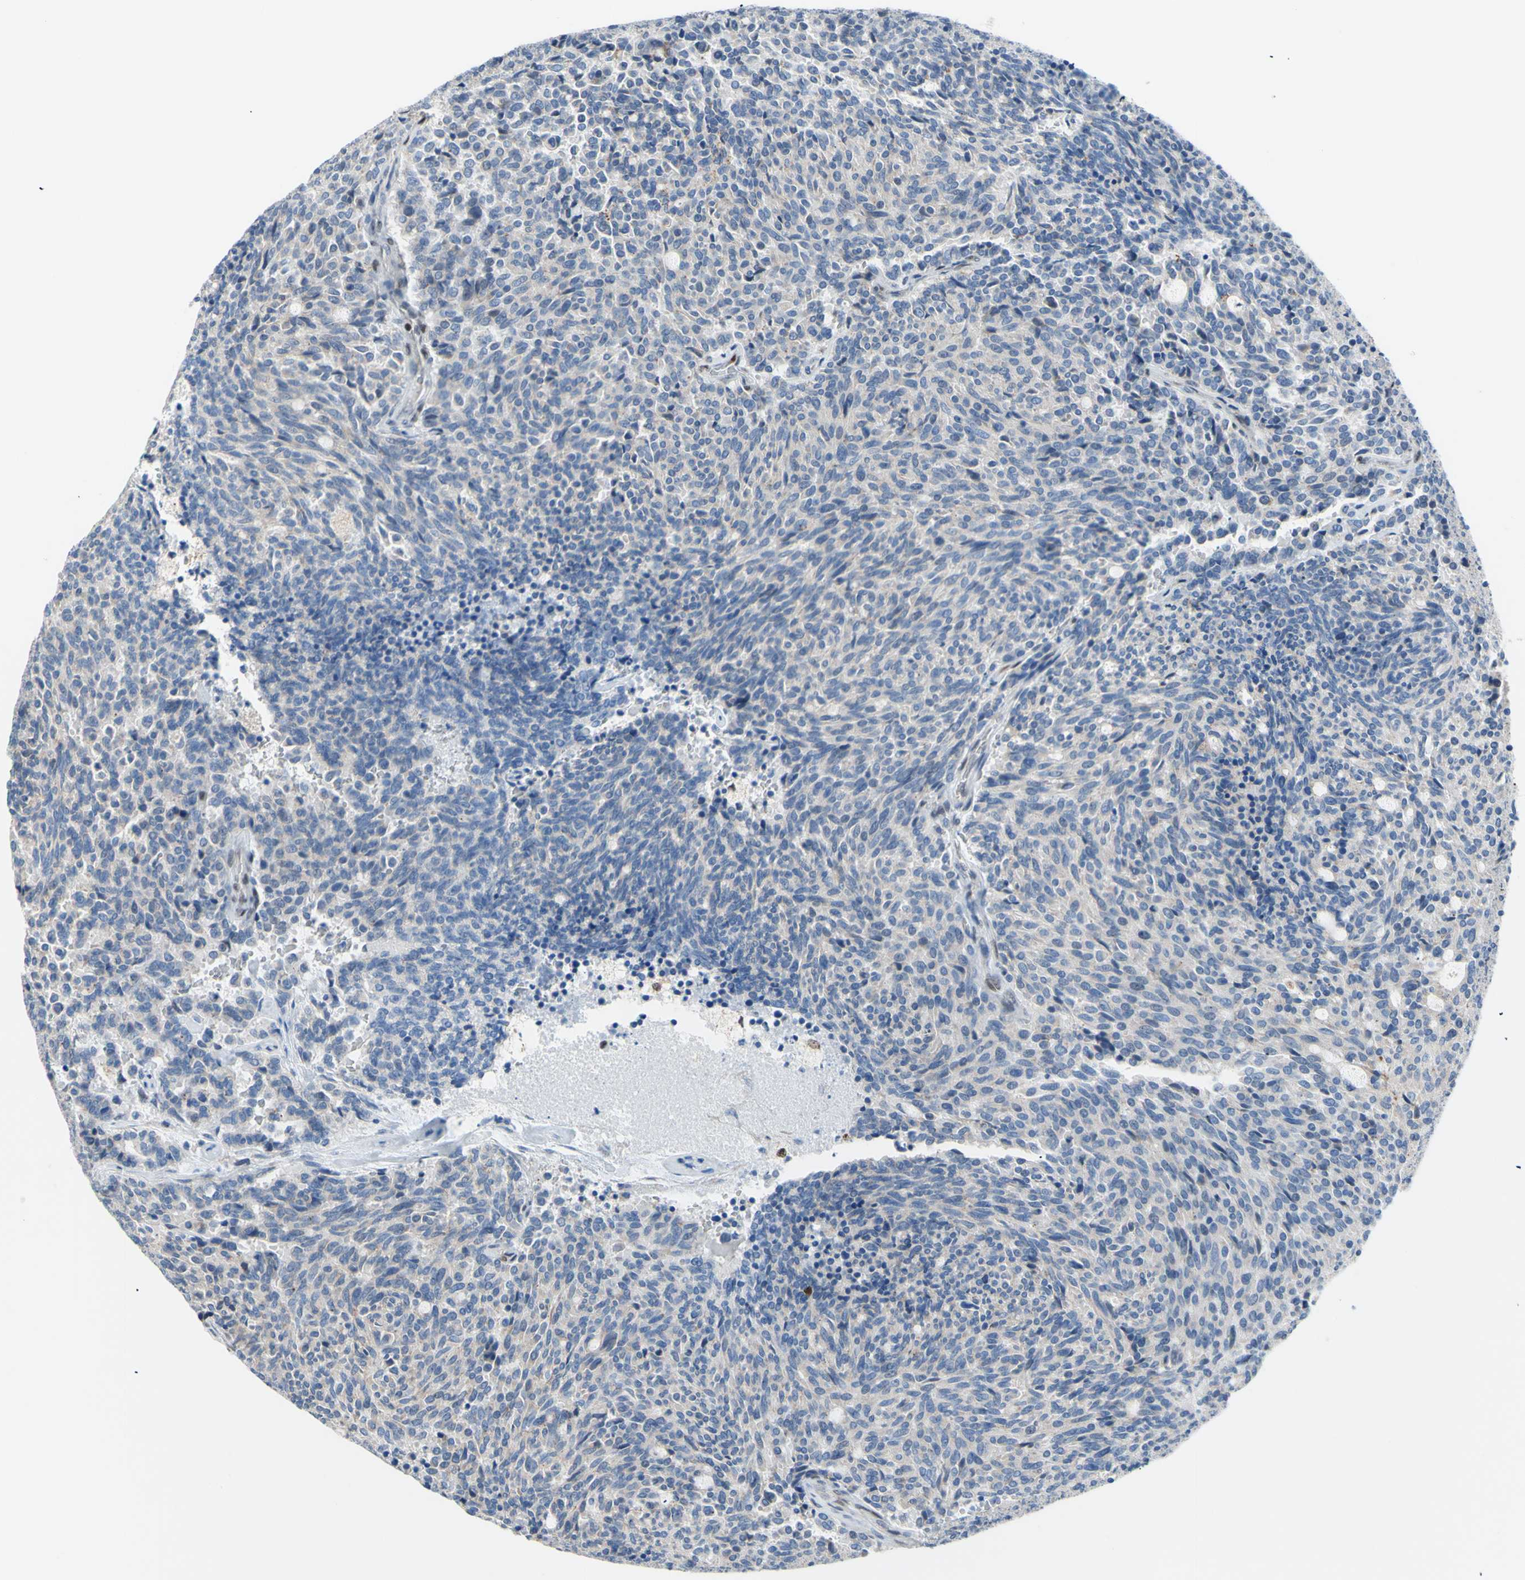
{"staining": {"intensity": "negative", "quantity": "none", "location": "none"}, "tissue": "carcinoid", "cell_type": "Tumor cells", "image_type": "cancer", "snomed": [{"axis": "morphology", "description": "Carcinoid, malignant, NOS"}, {"axis": "topography", "description": "Pancreas"}], "caption": "Photomicrograph shows no protein positivity in tumor cells of malignant carcinoid tissue.", "gene": "EED", "patient": {"sex": "female", "age": 54}}